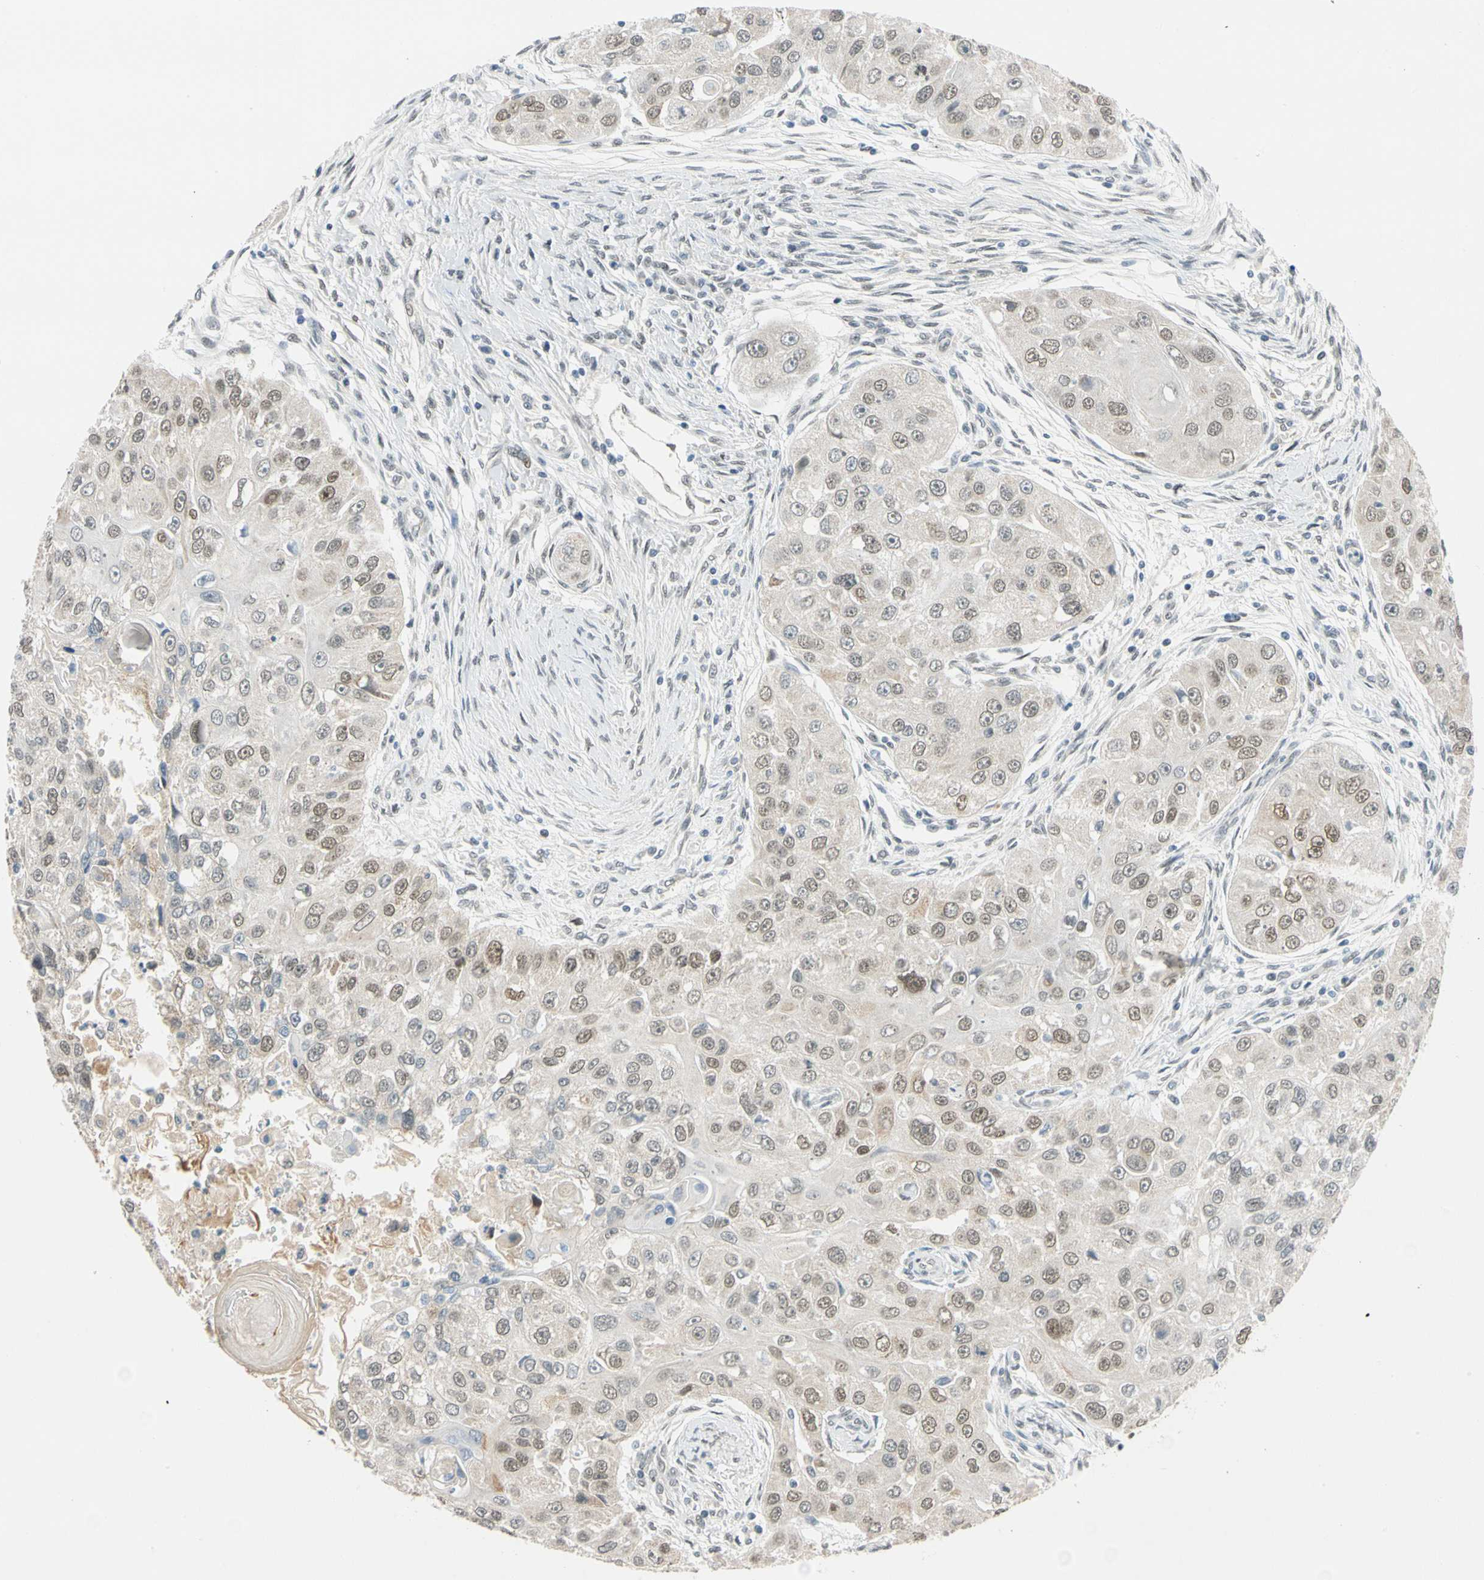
{"staining": {"intensity": "moderate", "quantity": ">75%", "location": "cytoplasmic/membranous,nuclear"}, "tissue": "head and neck cancer", "cell_type": "Tumor cells", "image_type": "cancer", "snomed": [{"axis": "morphology", "description": "Normal tissue, NOS"}, {"axis": "morphology", "description": "Squamous cell carcinoma, NOS"}, {"axis": "topography", "description": "Skeletal muscle"}, {"axis": "topography", "description": "Head-Neck"}], "caption": "Moderate cytoplasmic/membranous and nuclear staining for a protein is present in approximately >75% of tumor cells of head and neck squamous cell carcinoma using immunohistochemistry.", "gene": "POGZ", "patient": {"sex": "male", "age": 51}}